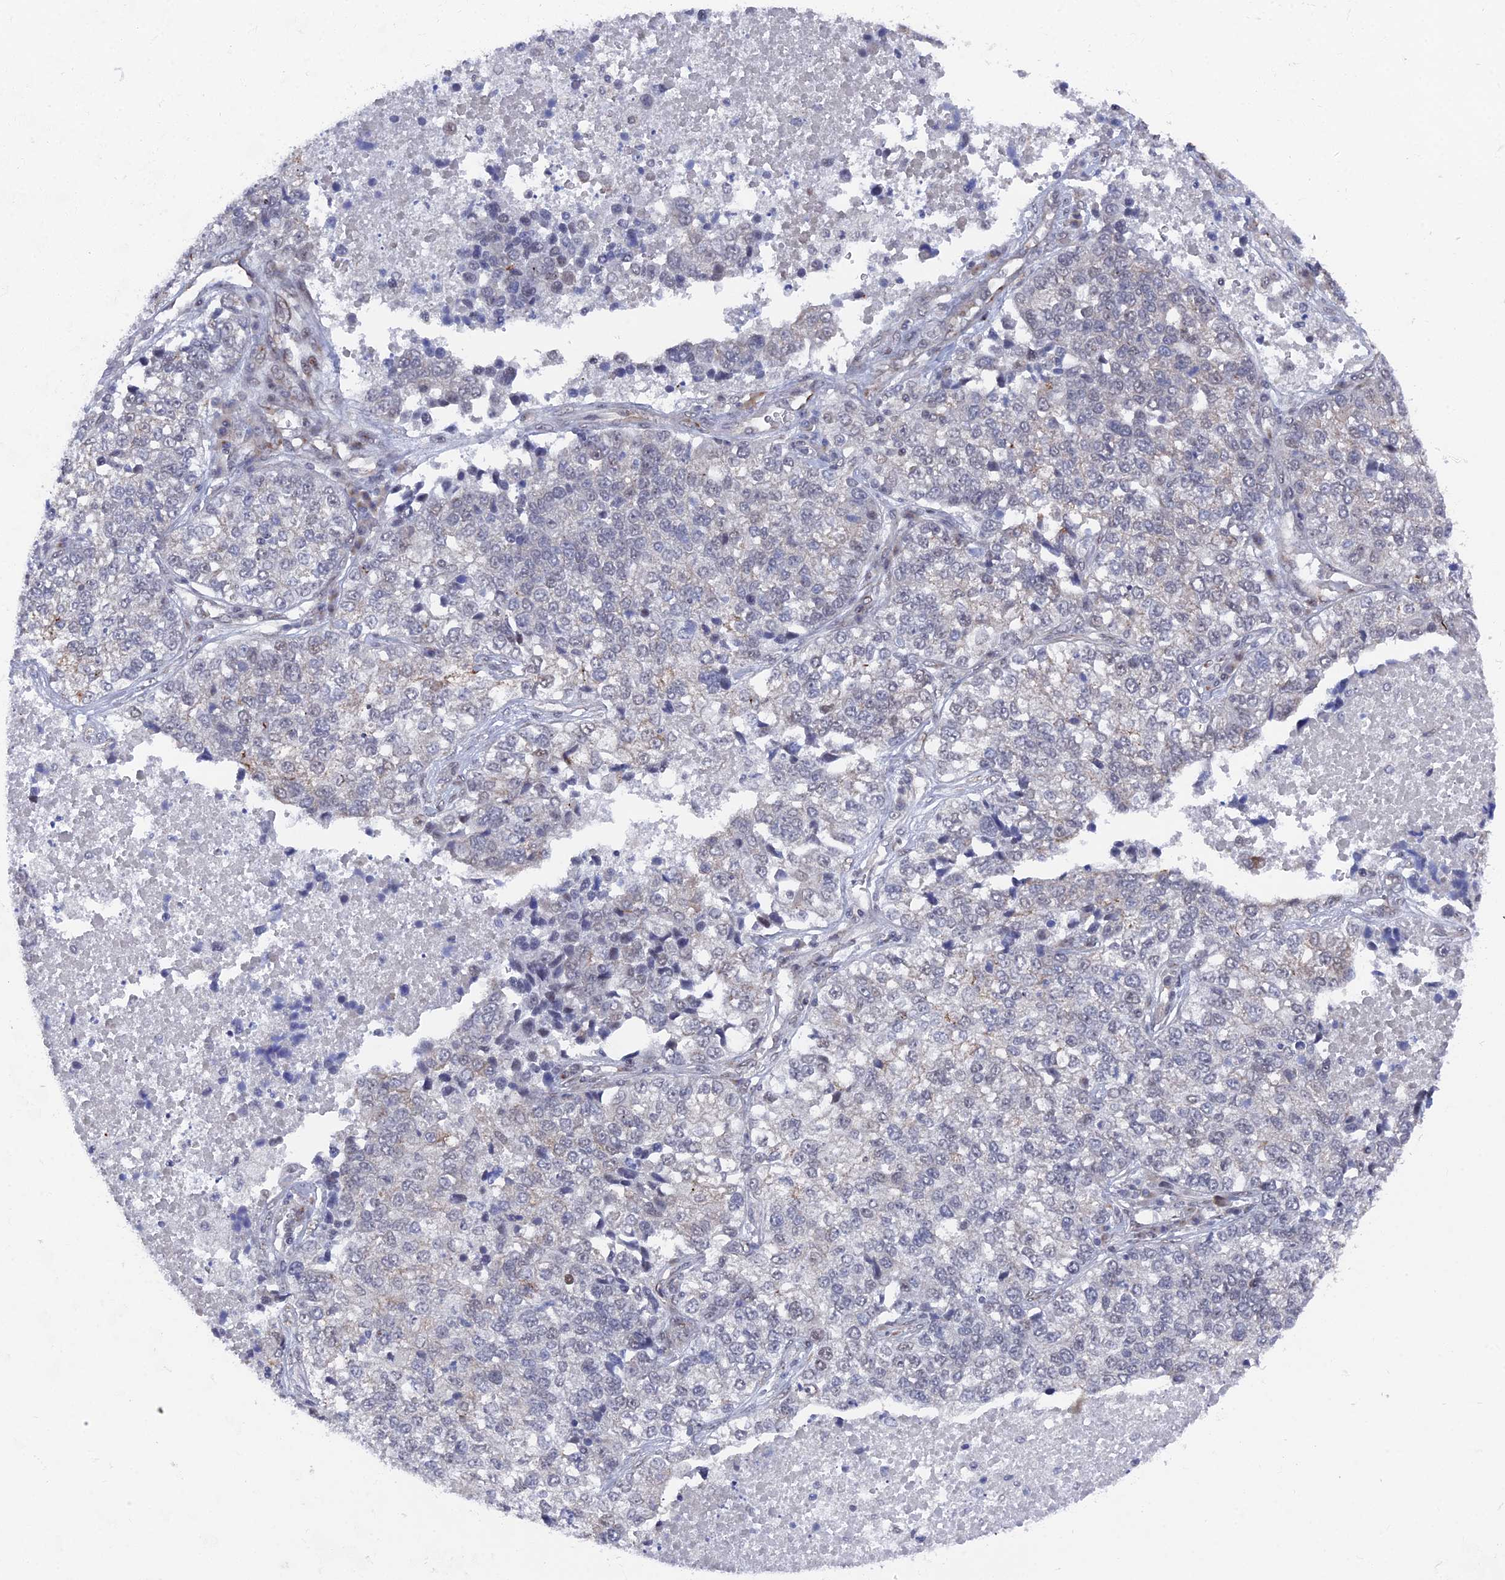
{"staining": {"intensity": "negative", "quantity": "none", "location": "none"}, "tissue": "lung cancer", "cell_type": "Tumor cells", "image_type": "cancer", "snomed": [{"axis": "morphology", "description": "Adenocarcinoma, NOS"}, {"axis": "topography", "description": "Lung"}], "caption": "Image shows no protein expression in tumor cells of lung cancer (adenocarcinoma) tissue.", "gene": "FHIP2A", "patient": {"sex": "male", "age": 49}}